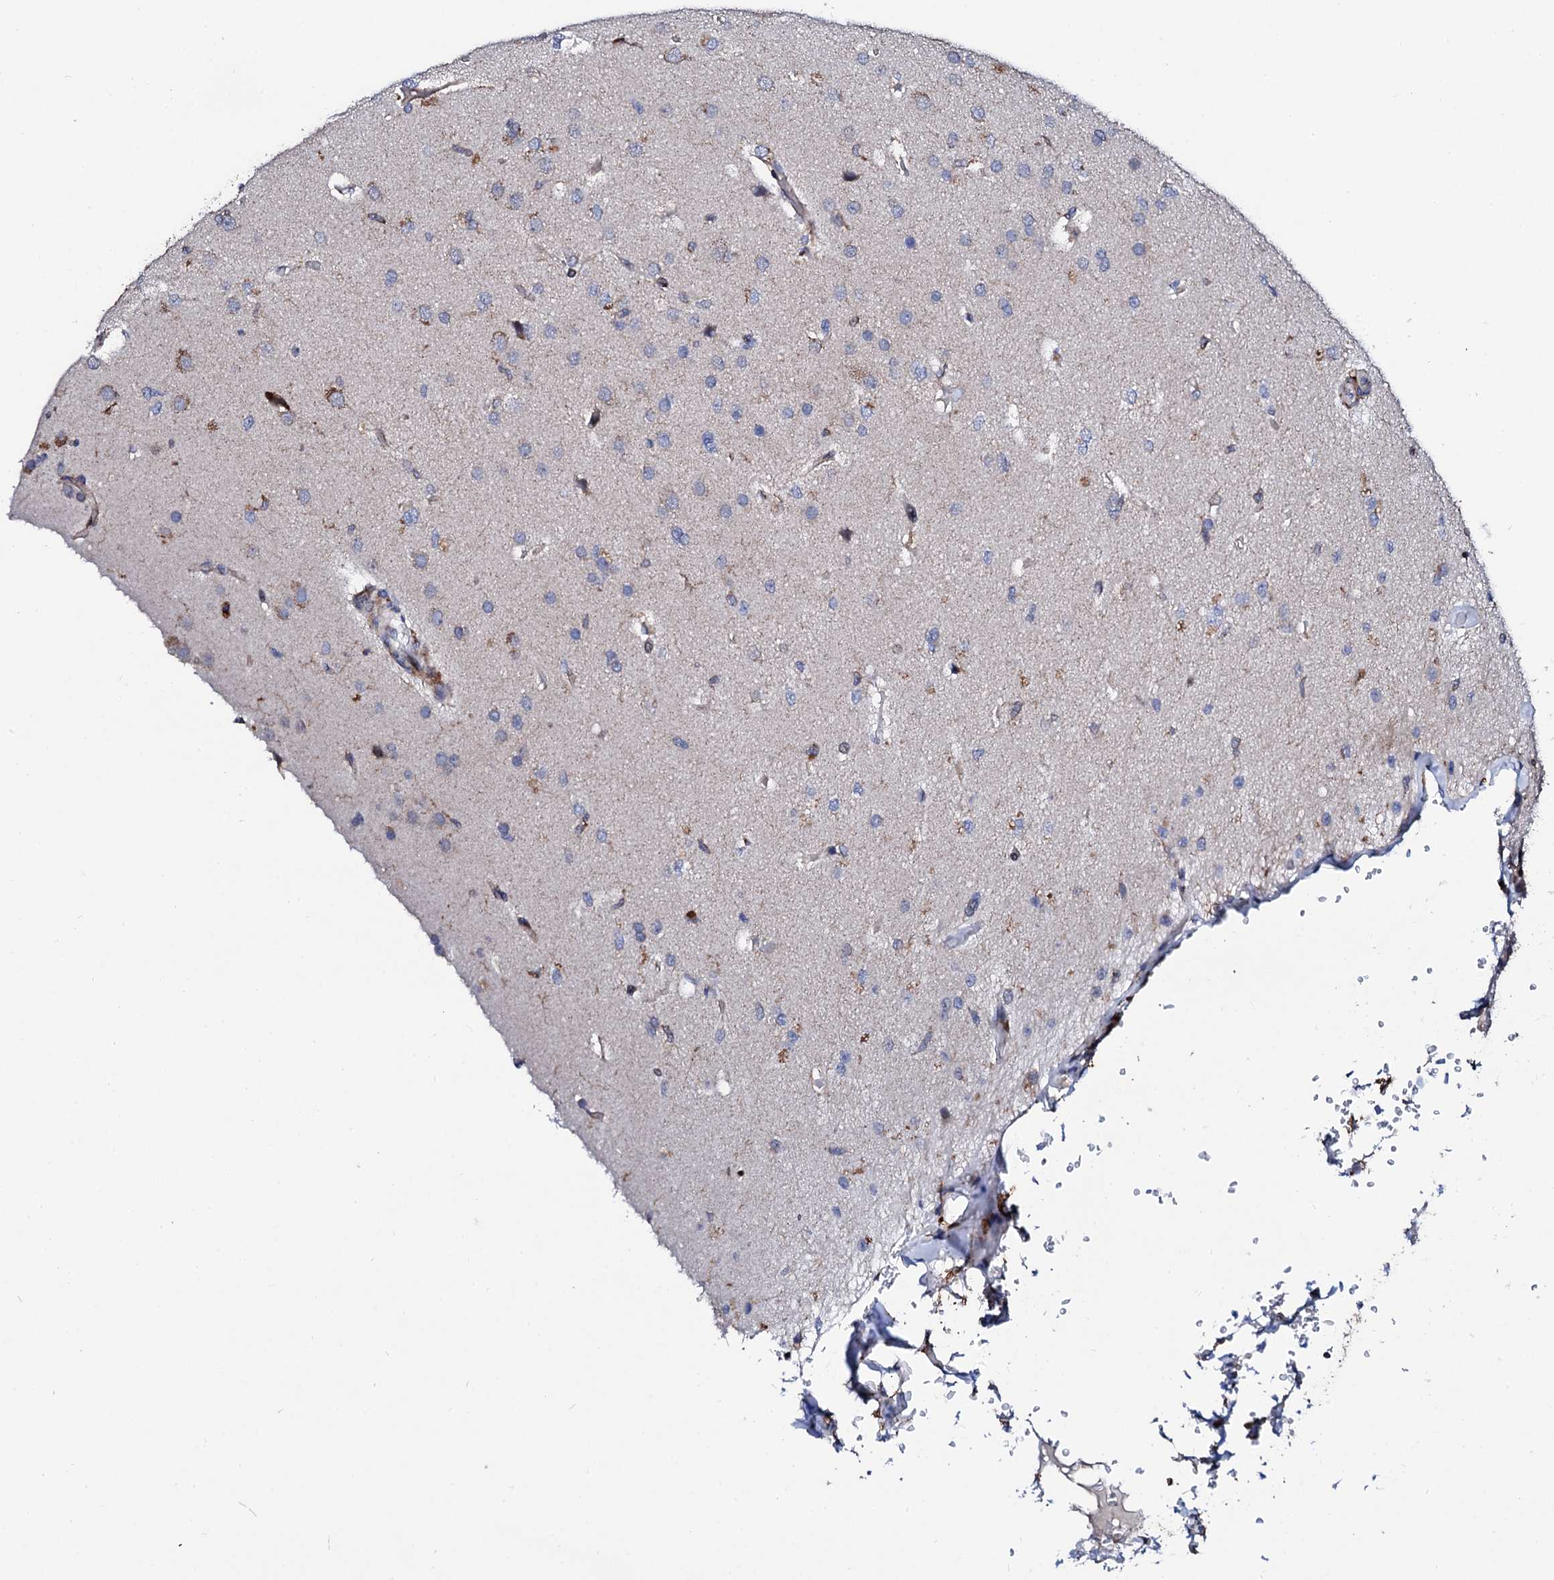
{"staining": {"intensity": "weak", "quantity": "<25%", "location": "cytoplasmic/membranous"}, "tissue": "glioma", "cell_type": "Tumor cells", "image_type": "cancer", "snomed": [{"axis": "morphology", "description": "Glioma, malignant, High grade"}, {"axis": "topography", "description": "Brain"}], "caption": "A high-resolution micrograph shows immunohistochemistry (IHC) staining of glioma, which shows no significant expression in tumor cells. Brightfield microscopy of IHC stained with DAB (brown) and hematoxylin (blue), captured at high magnification.", "gene": "TCIRG1", "patient": {"sex": "female", "age": 74}}